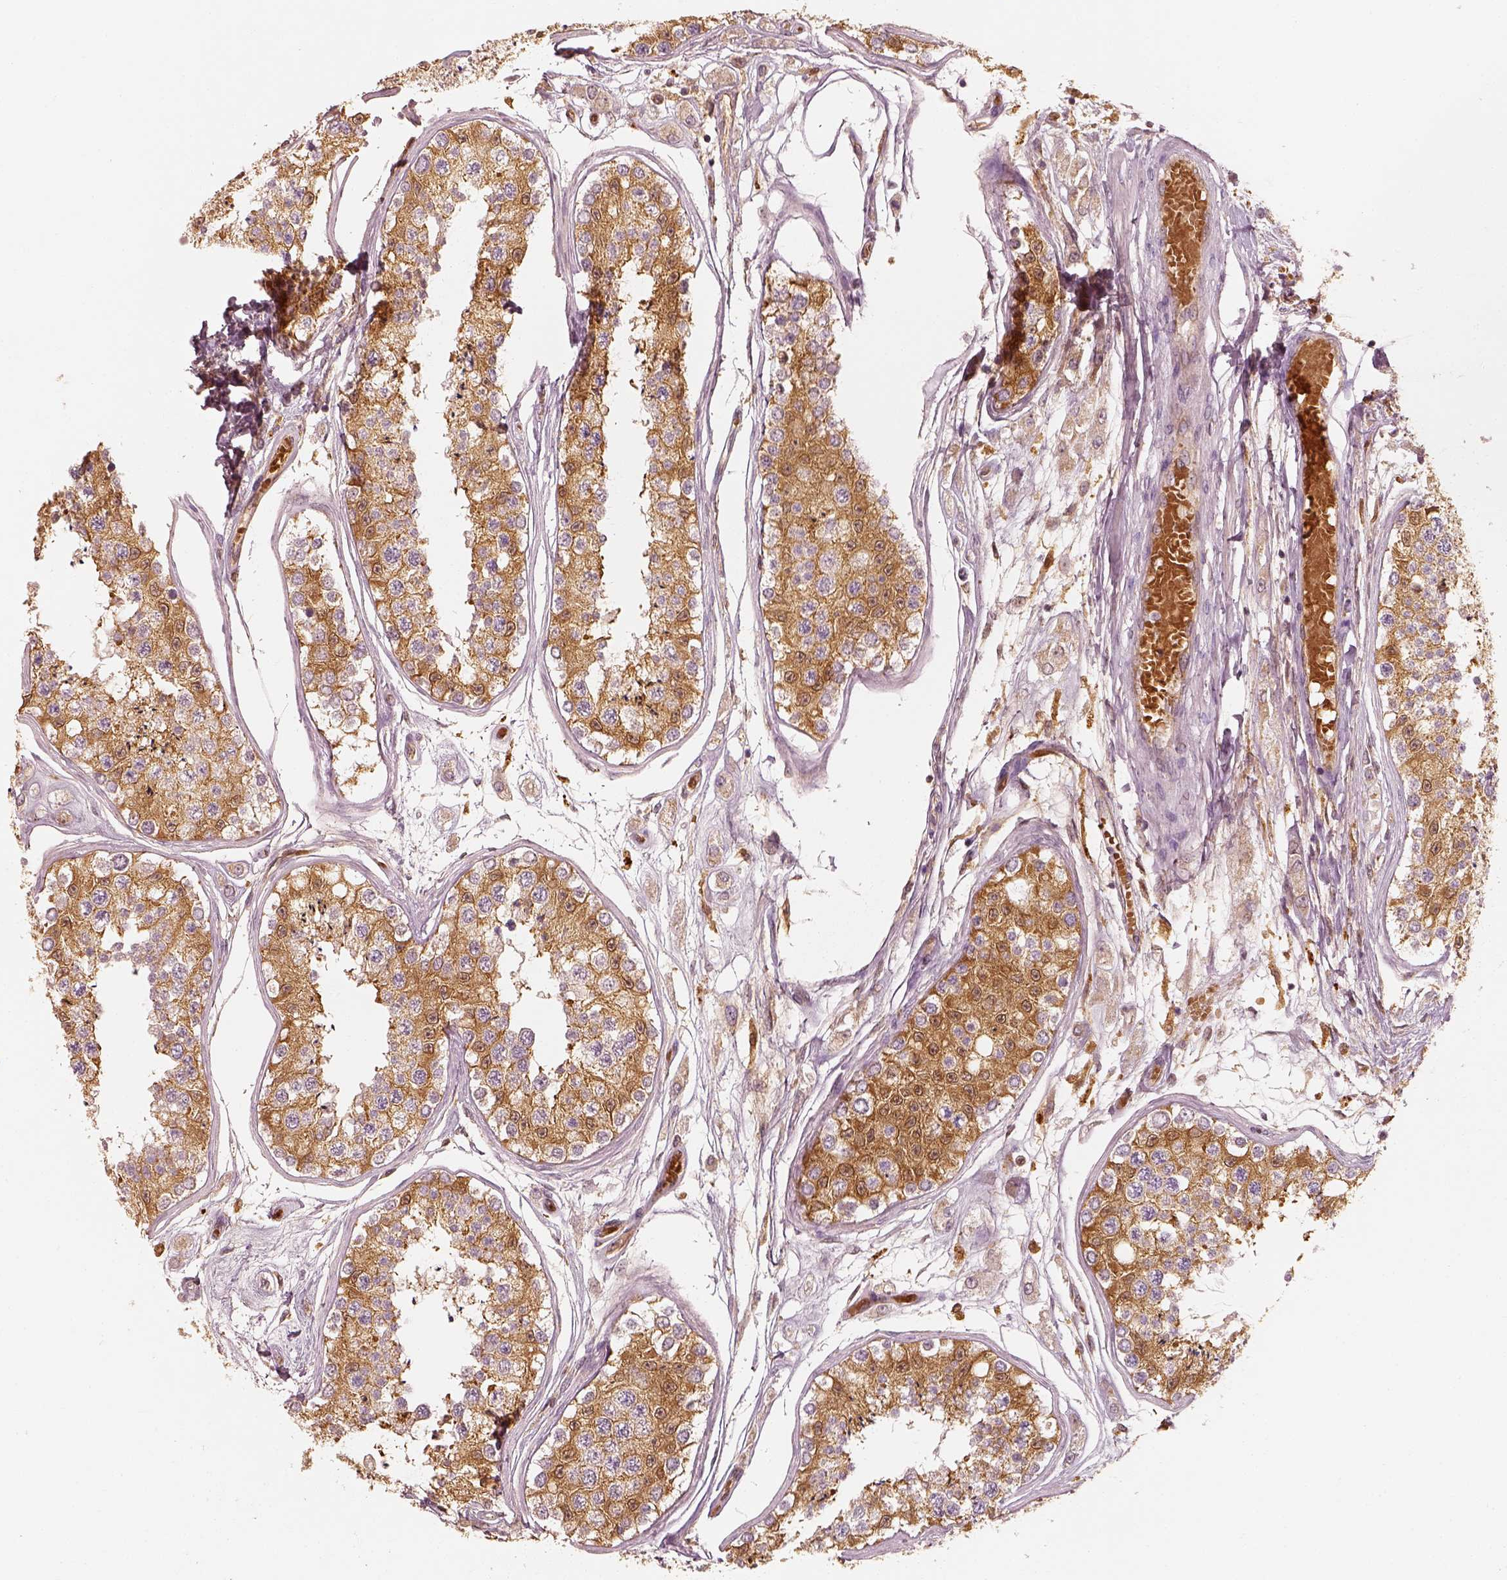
{"staining": {"intensity": "moderate", "quantity": ">75%", "location": "cytoplasmic/membranous"}, "tissue": "testis", "cell_type": "Cells in seminiferous ducts", "image_type": "normal", "snomed": [{"axis": "morphology", "description": "Normal tissue, NOS"}, {"axis": "topography", "description": "Testis"}], "caption": "DAB immunohistochemical staining of normal human testis demonstrates moderate cytoplasmic/membranous protein expression in about >75% of cells in seminiferous ducts.", "gene": "FSCN1", "patient": {"sex": "male", "age": 25}}